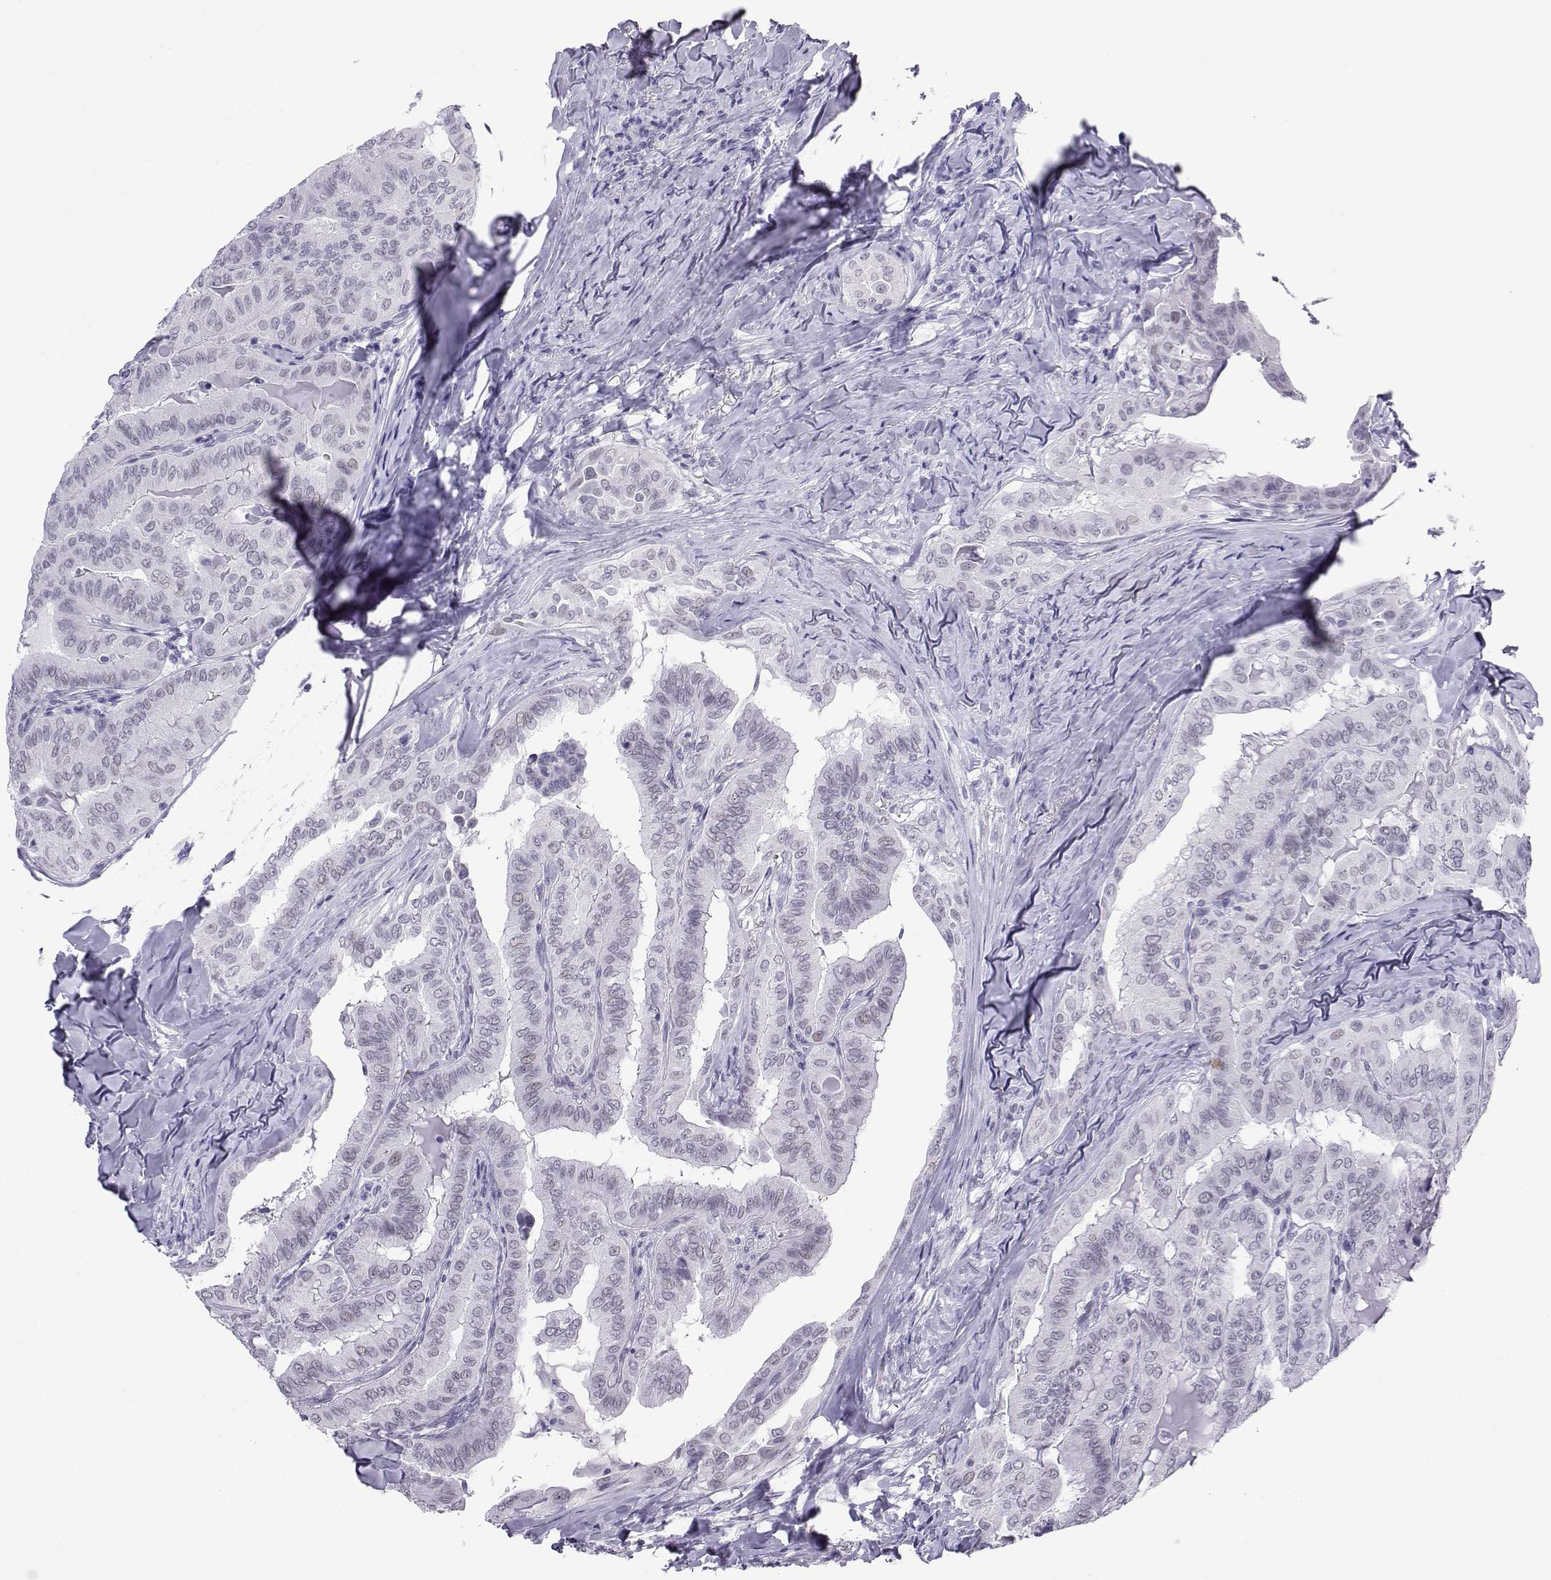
{"staining": {"intensity": "negative", "quantity": "none", "location": "none"}, "tissue": "thyroid cancer", "cell_type": "Tumor cells", "image_type": "cancer", "snomed": [{"axis": "morphology", "description": "Papillary adenocarcinoma, NOS"}, {"axis": "topography", "description": "Thyroid gland"}], "caption": "Histopathology image shows no protein staining in tumor cells of thyroid papillary adenocarcinoma tissue. (DAB immunohistochemistry, high magnification).", "gene": "LORICRIN", "patient": {"sex": "female", "age": 68}}